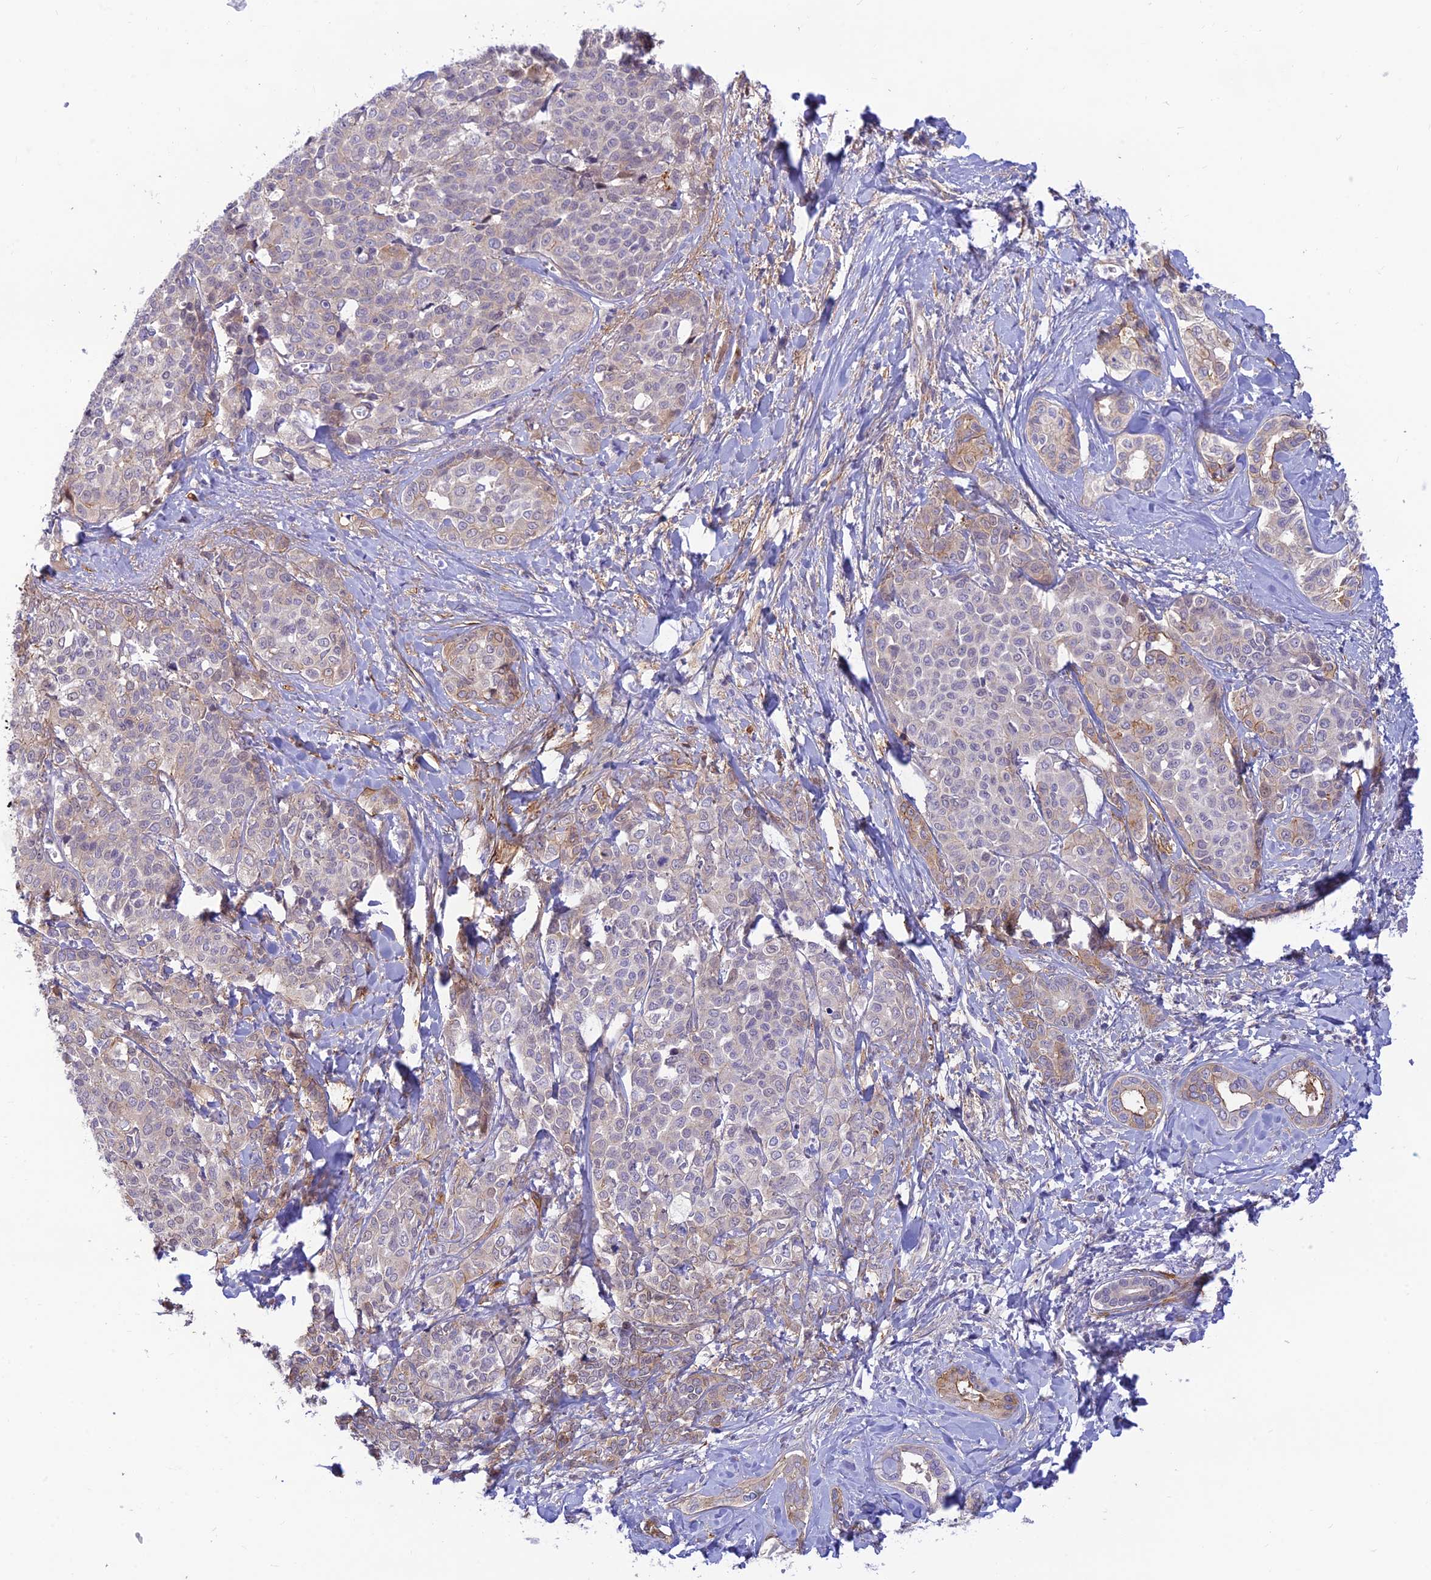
{"staining": {"intensity": "weak", "quantity": "<25%", "location": "cytoplasmic/membranous"}, "tissue": "liver cancer", "cell_type": "Tumor cells", "image_type": "cancer", "snomed": [{"axis": "morphology", "description": "Cholangiocarcinoma"}, {"axis": "topography", "description": "Liver"}], "caption": "Liver cancer was stained to show a protein in brown. There is no significant expression in tumor cells.", "gene": "FBXW4", "patient": {"sex": "female", "age": 77}}